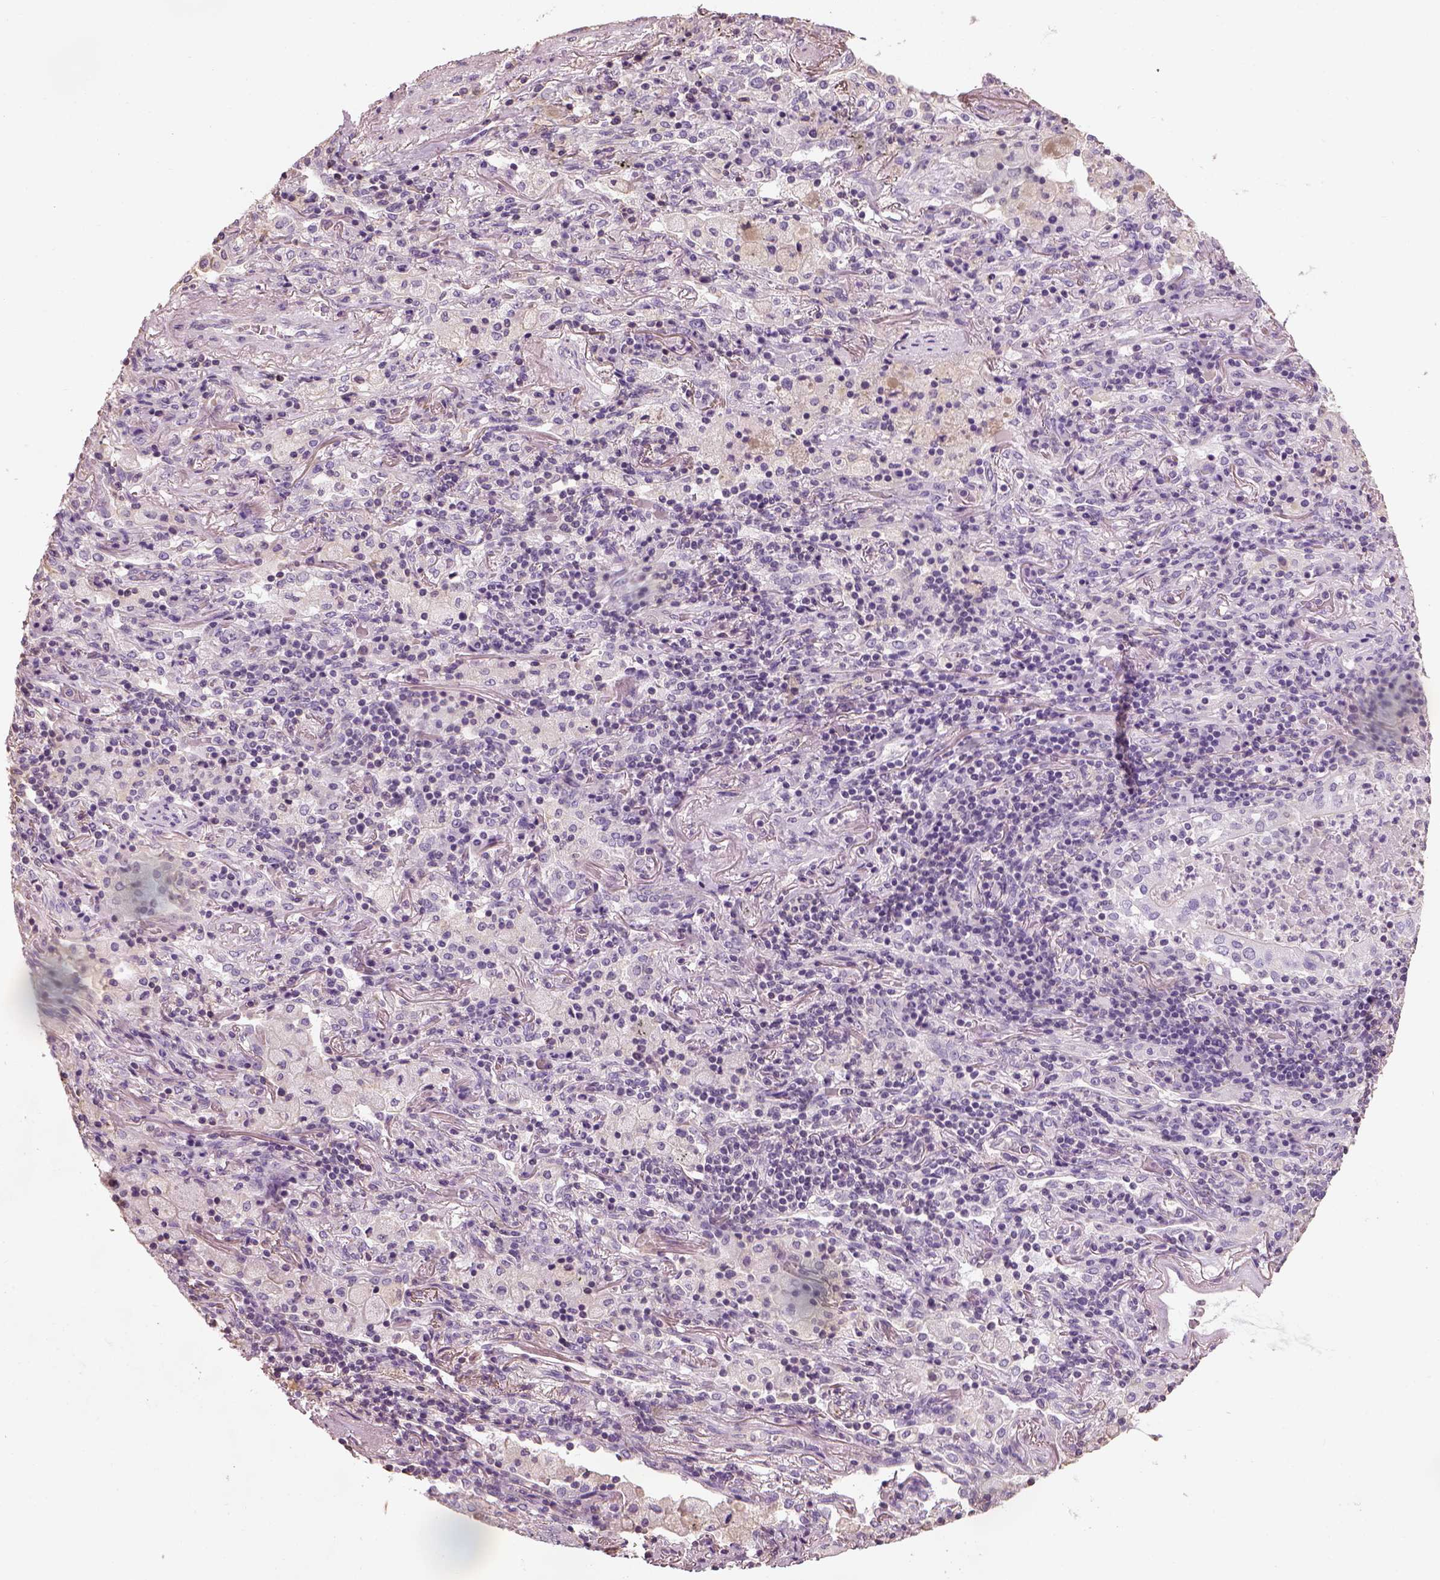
{"staining": {"intensity": "negative", "quantity": "none", "location": "none"}, "tissue": "lung cancer", "cell_type": "Tumor cells", "image_type": "cancer", "snomed": [{"axis": "morphology", "description": "Normal tissue, NOS"}, {"axis": "morphology", "description": "Squamous cell carcinoma, NOS"}, {"axis": "topography", "description": "Bronchus"}, {"axis": "topography", "description": "Lung"}], "caption": "Lung cancer was stained to show a protein in brown. There is no significant expression in tumor cells. (Stains: DAB (3,3'-diaminobenzidine) immunohistochemistry (IHC) with hematoxylin counter stain, Microscopy: brightfield microscopy at high magnification).", "gene": "OTUD6A", "patient": {"sex": "male", "age": 64}}